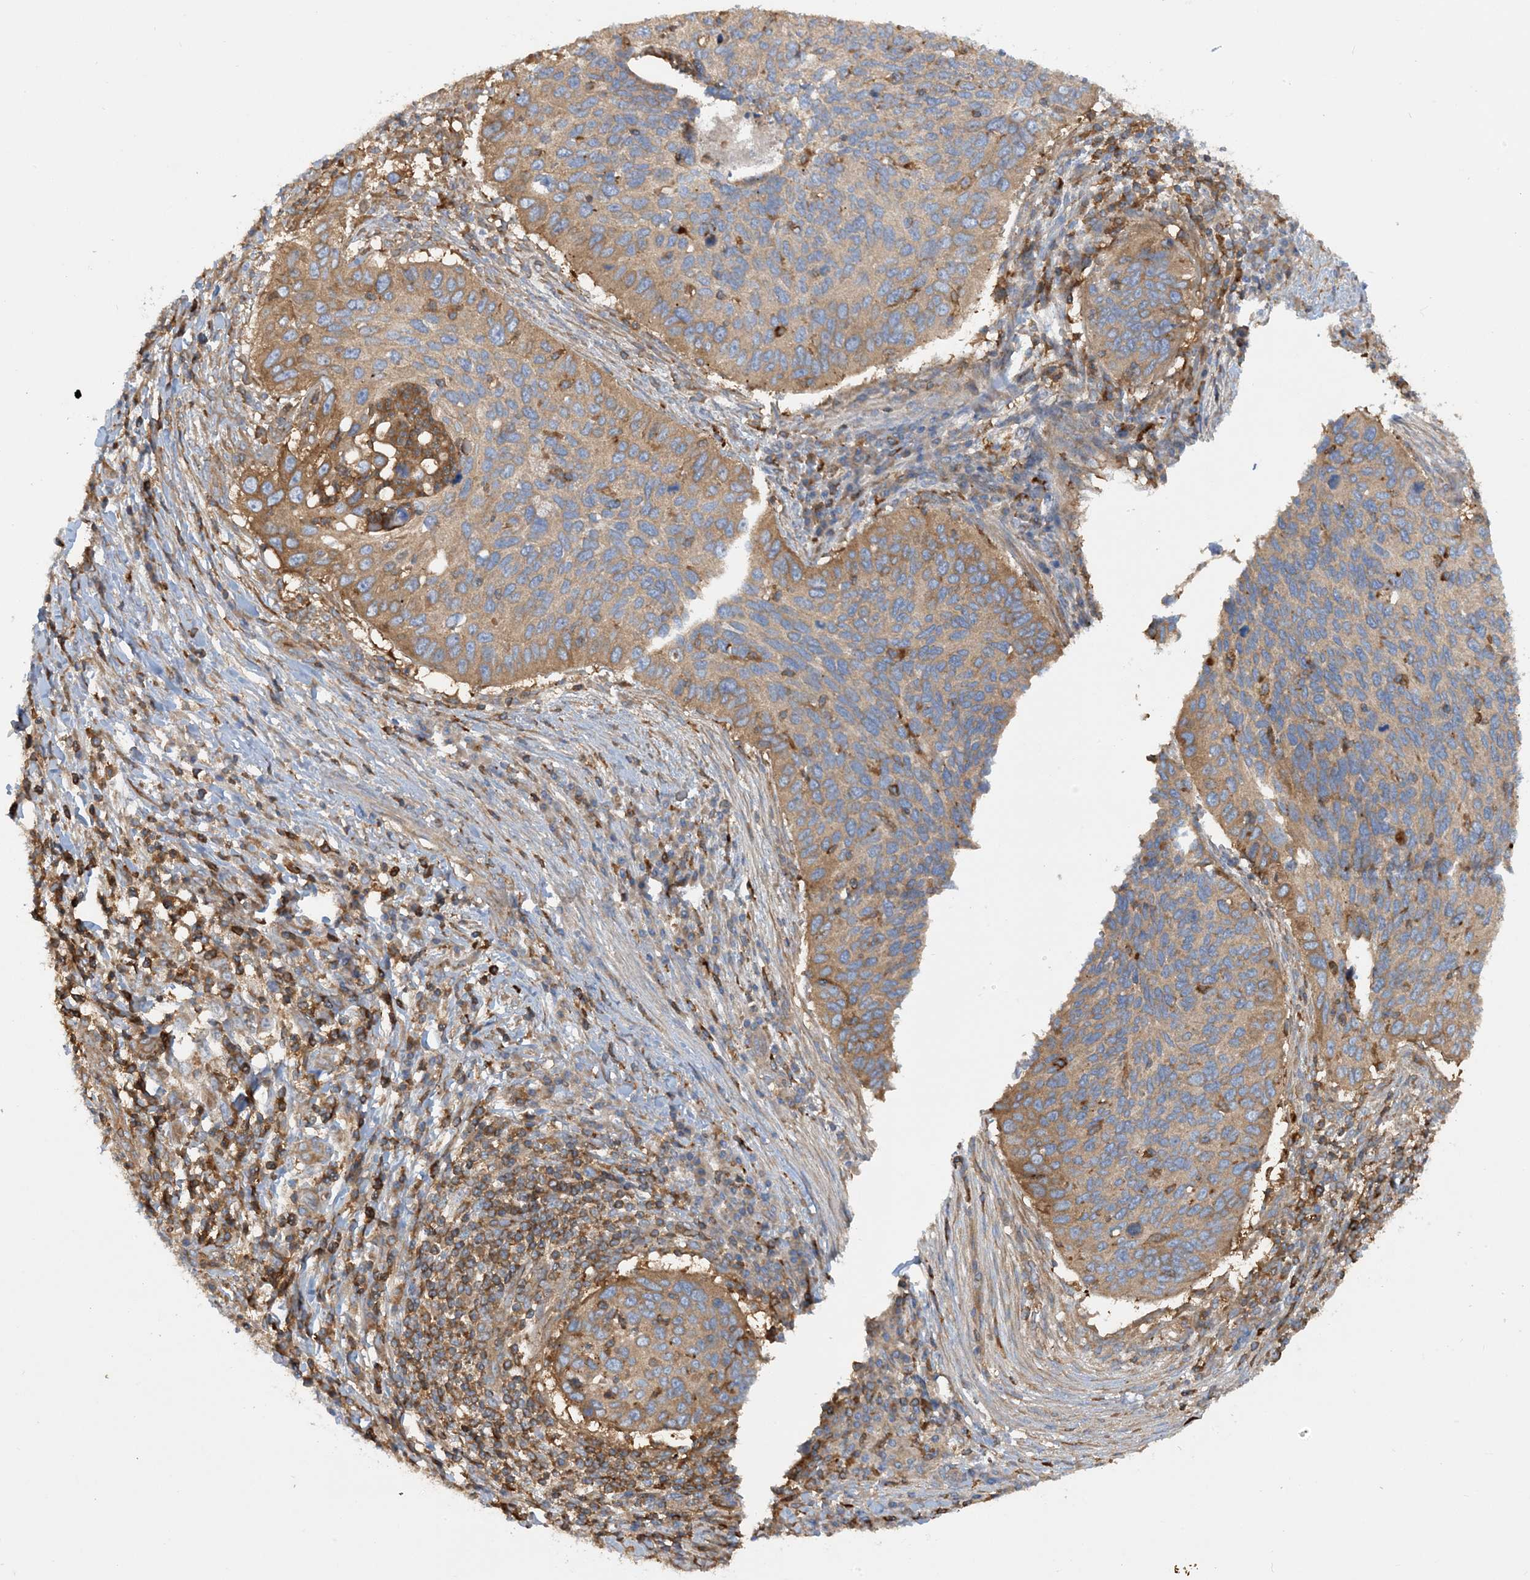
{"staining": {"intensity": "moderate", "quantity": "25%-75%", "location": "cytoplasmic/membranous"}, "tissue": "cervical cancer", "cell_type": "Tumor cells", "image_type": "cancer", "snomed": [{"axis": "morphology", "description": "Squamous cell carcinoma, NOS"}, {"axis": "topography", "description": "Cervix"}], "caption": "DAB immunohistochemical staining of cervical squamous cell carcinoma exhibits moderate cytoplasmic/membranous protein staining in approximately 25%-75% of tumor cells.", "gene": "SFMBT2", "patient": {"sex": "female", "age": 38}}